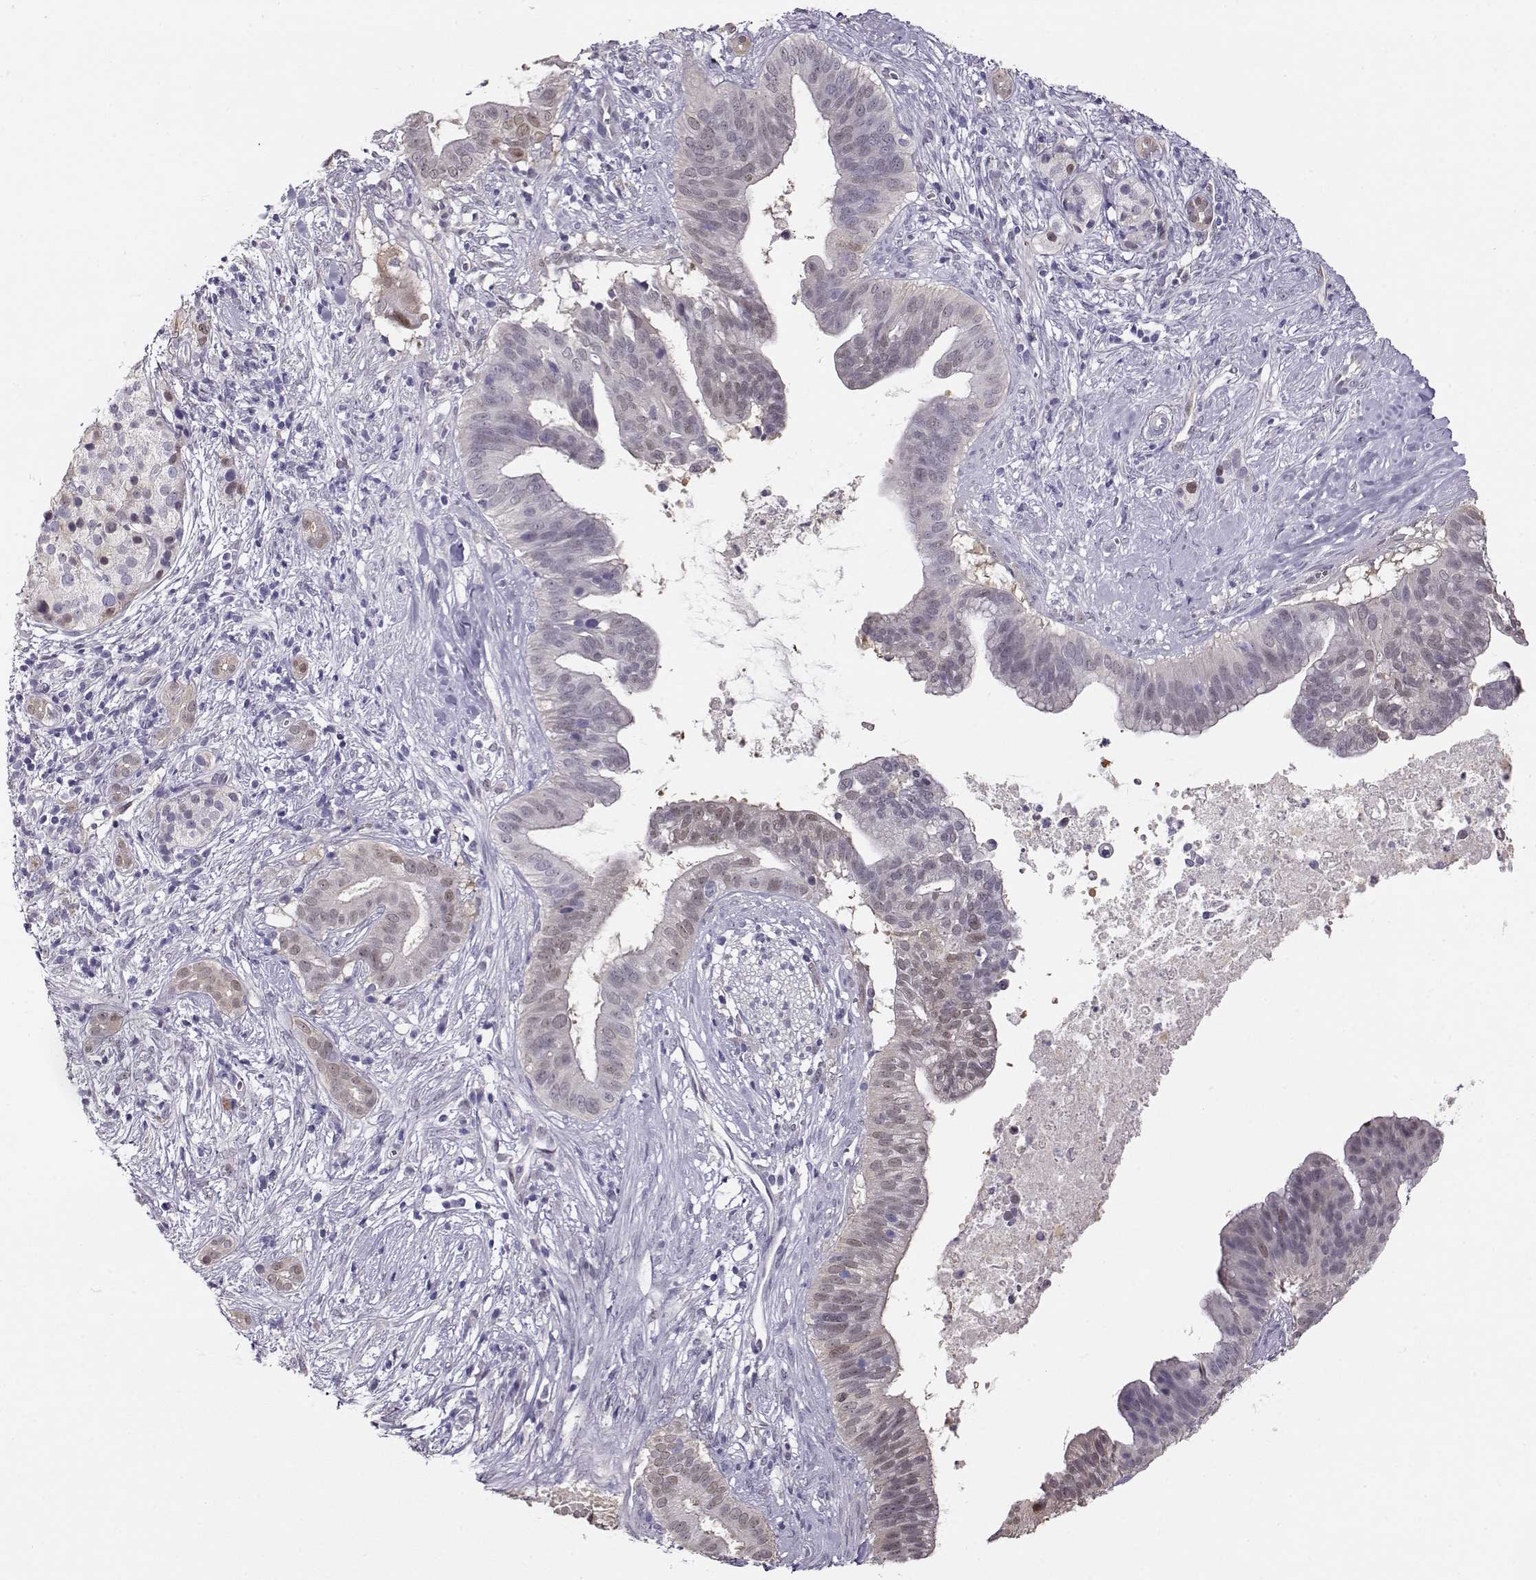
{"staining": {"intensity": "weak", "quantity": "<25%", "location": "nuclear"}, "tissue": "pancreatic cancer", "cell_type": "Tumor cells", "image_type": "cancer", "snomed": [{"axis": "morphology", "description": "Adenocarcinoma, NOS"}, {"axis": "topography", "description": "Pancreas"}], "caption": "A photomicrograph of pancreatic cancer stained for a protein shows no brown staining in tumor cells.", "gene": "CCR8", "patient": {"sex": "male", "age": 61}}